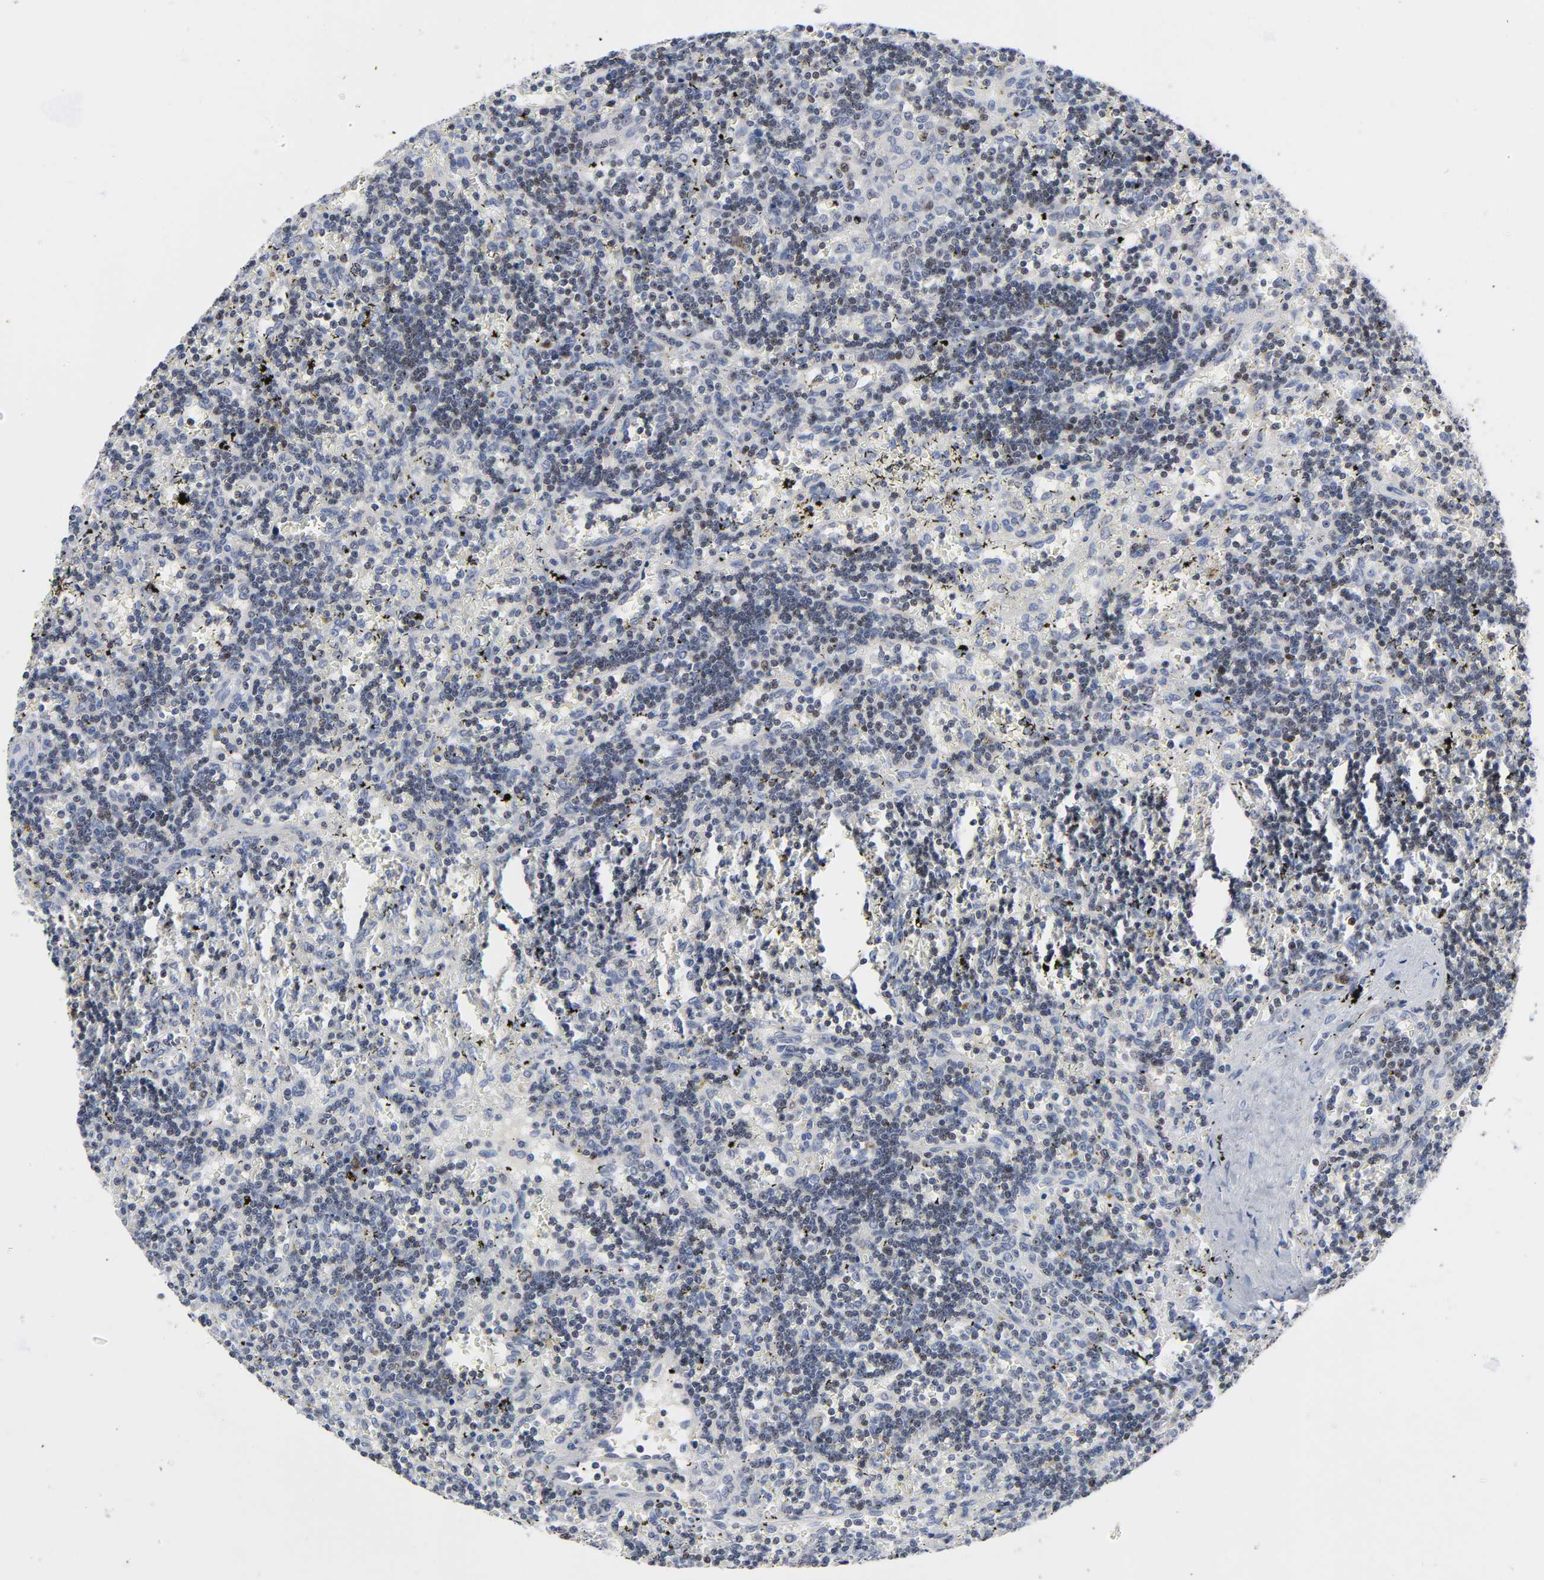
{"staining": {"intensity": "negative", "quantity": "none", "location": "none"}, "tissue": "lymphoma", "cell_type": "Tumor cells", "image_type": "cancer", "snomed": [{"axis": "morphology", "description": "Malignant lymphoma, non-Hodgkin's type, Low grade"}, {"axis": "topography", "description": "Spleen"}], "caption": "An immunohistochemistry histopathology image of lymphoma is shown. There is no staining in tumor cells of lymphoma.", "gene": "WEE1", "patient": {"sex": "male", "age": 60}}